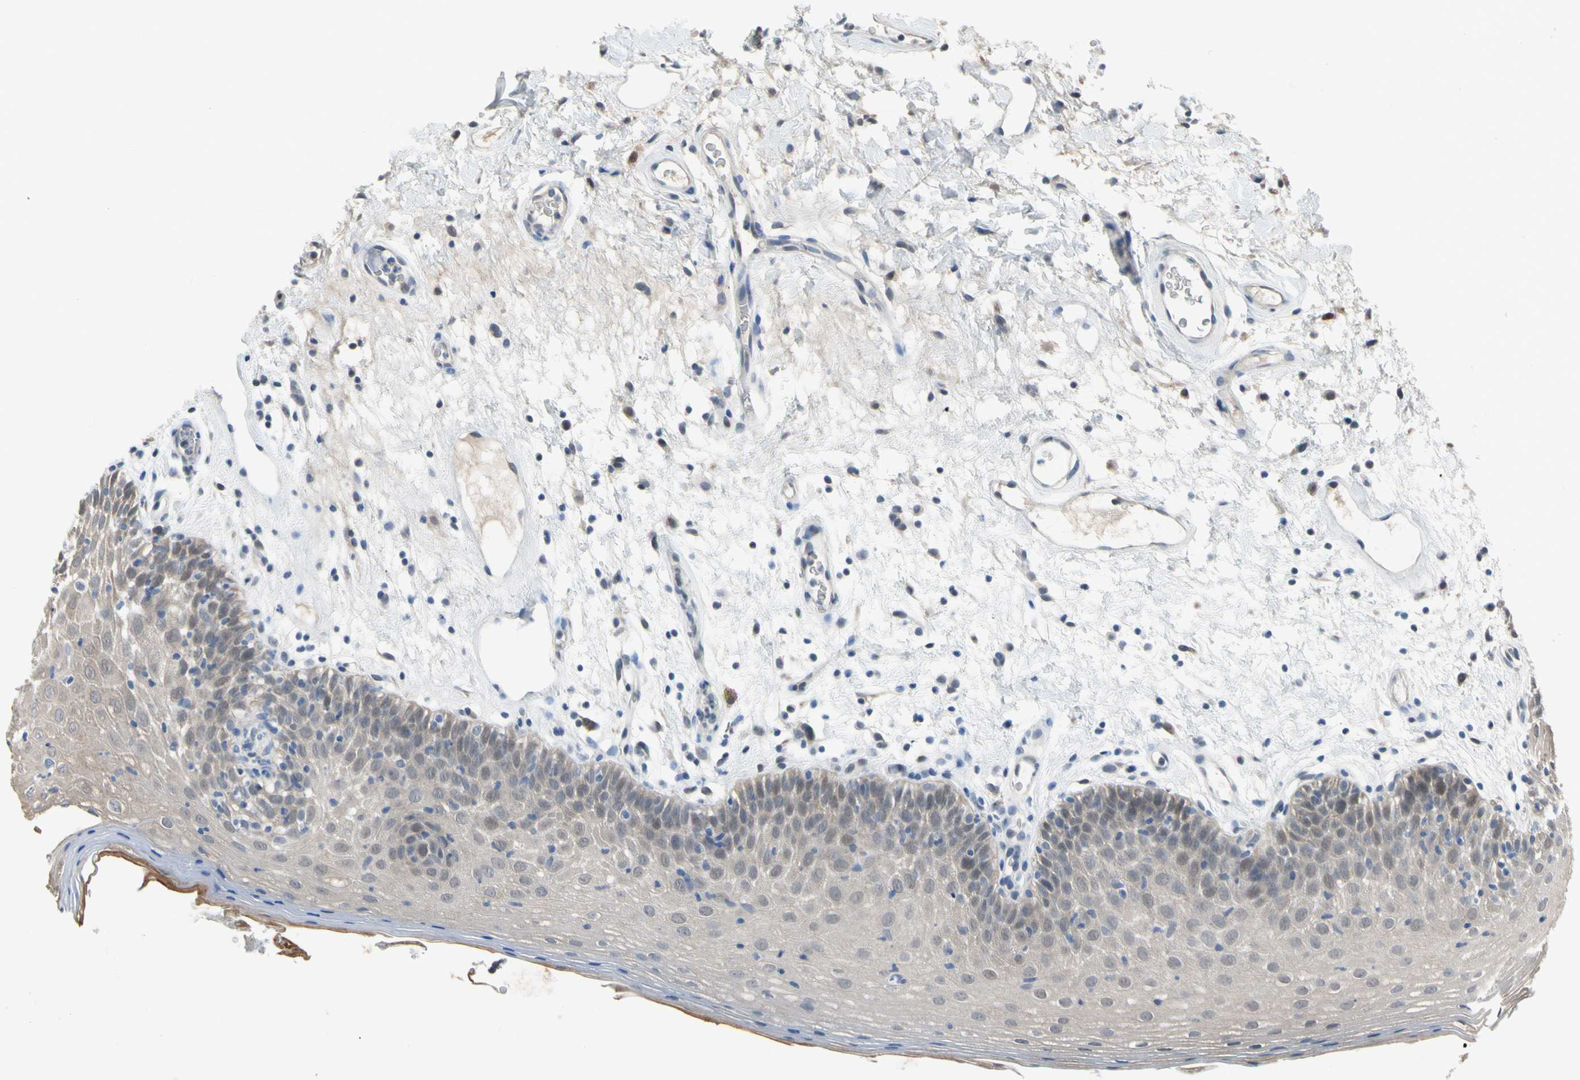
{"staining": {"intensity": "weak", "quantity": ">75%", "location": "cytoplasmic/membranous"}, "tissue": "oral mucosa", "cell_type": "Squamous epithelial cells", "image_type": "normal", "snomed": [{"axis": "morphology", "description": "Normal tissue, NOS"}, {"axis": "morphology", "description": "Squamous cell carcinoma, NOS"}, {"axis": "topography", "description": "Skeletal muscle"}, {"axis": "topography", "description": "Oral tissue"}, {"axis": "topography", "description": "Head-Neck"}], "caption": "Benign oral mucosa shows weak cytoplasmic/membranous positivity in about >75% of squamous epithelial cells, visualized by immunohistochemistry. The staining is performed using DAB brown chromogen to label protein expression. The nuclei are counter-stained blue using hematoxylin.", "gene": "HSPA4", "patient": {"sex": "male", "age": 71}}